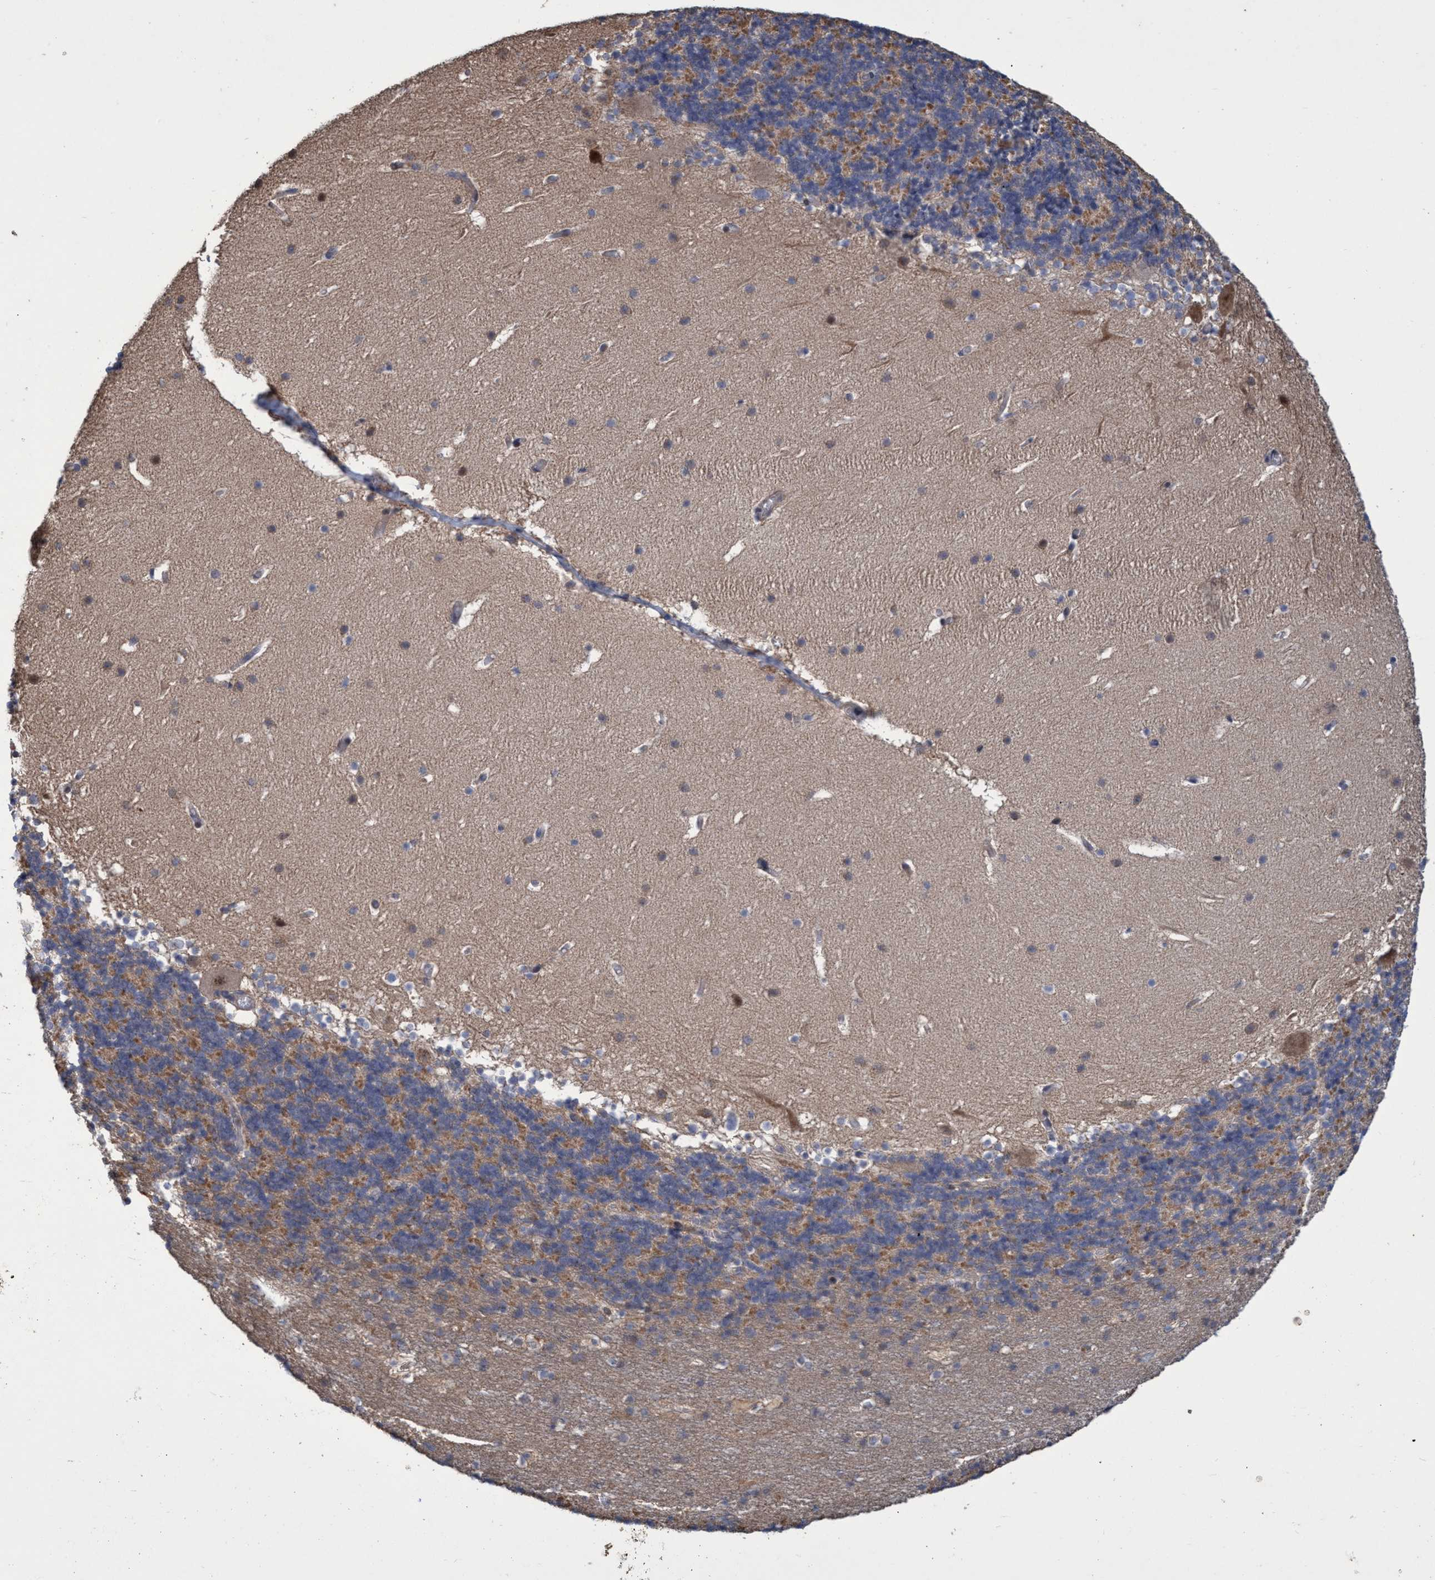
{"staining": {"intensity": "weak", "quantity": "<25%", "location": "cytoplasmic/membranous"}, "tissue": "cerebellum", "cell_type": "Cells in granular layer", "image_type": "normal", "snomed": [{"axis": "morphology", "description": "Normal tissue, NOS"}, {"axis": "topography", "description": "Cerebellum"}], "caption": "This is an immunohistochemistry histopathology image of unremarkable human cerebellum. There is no expression in cells in granular layer.", "gene": "ZNF677", "patient": {"sex": "male", "age": 45}}